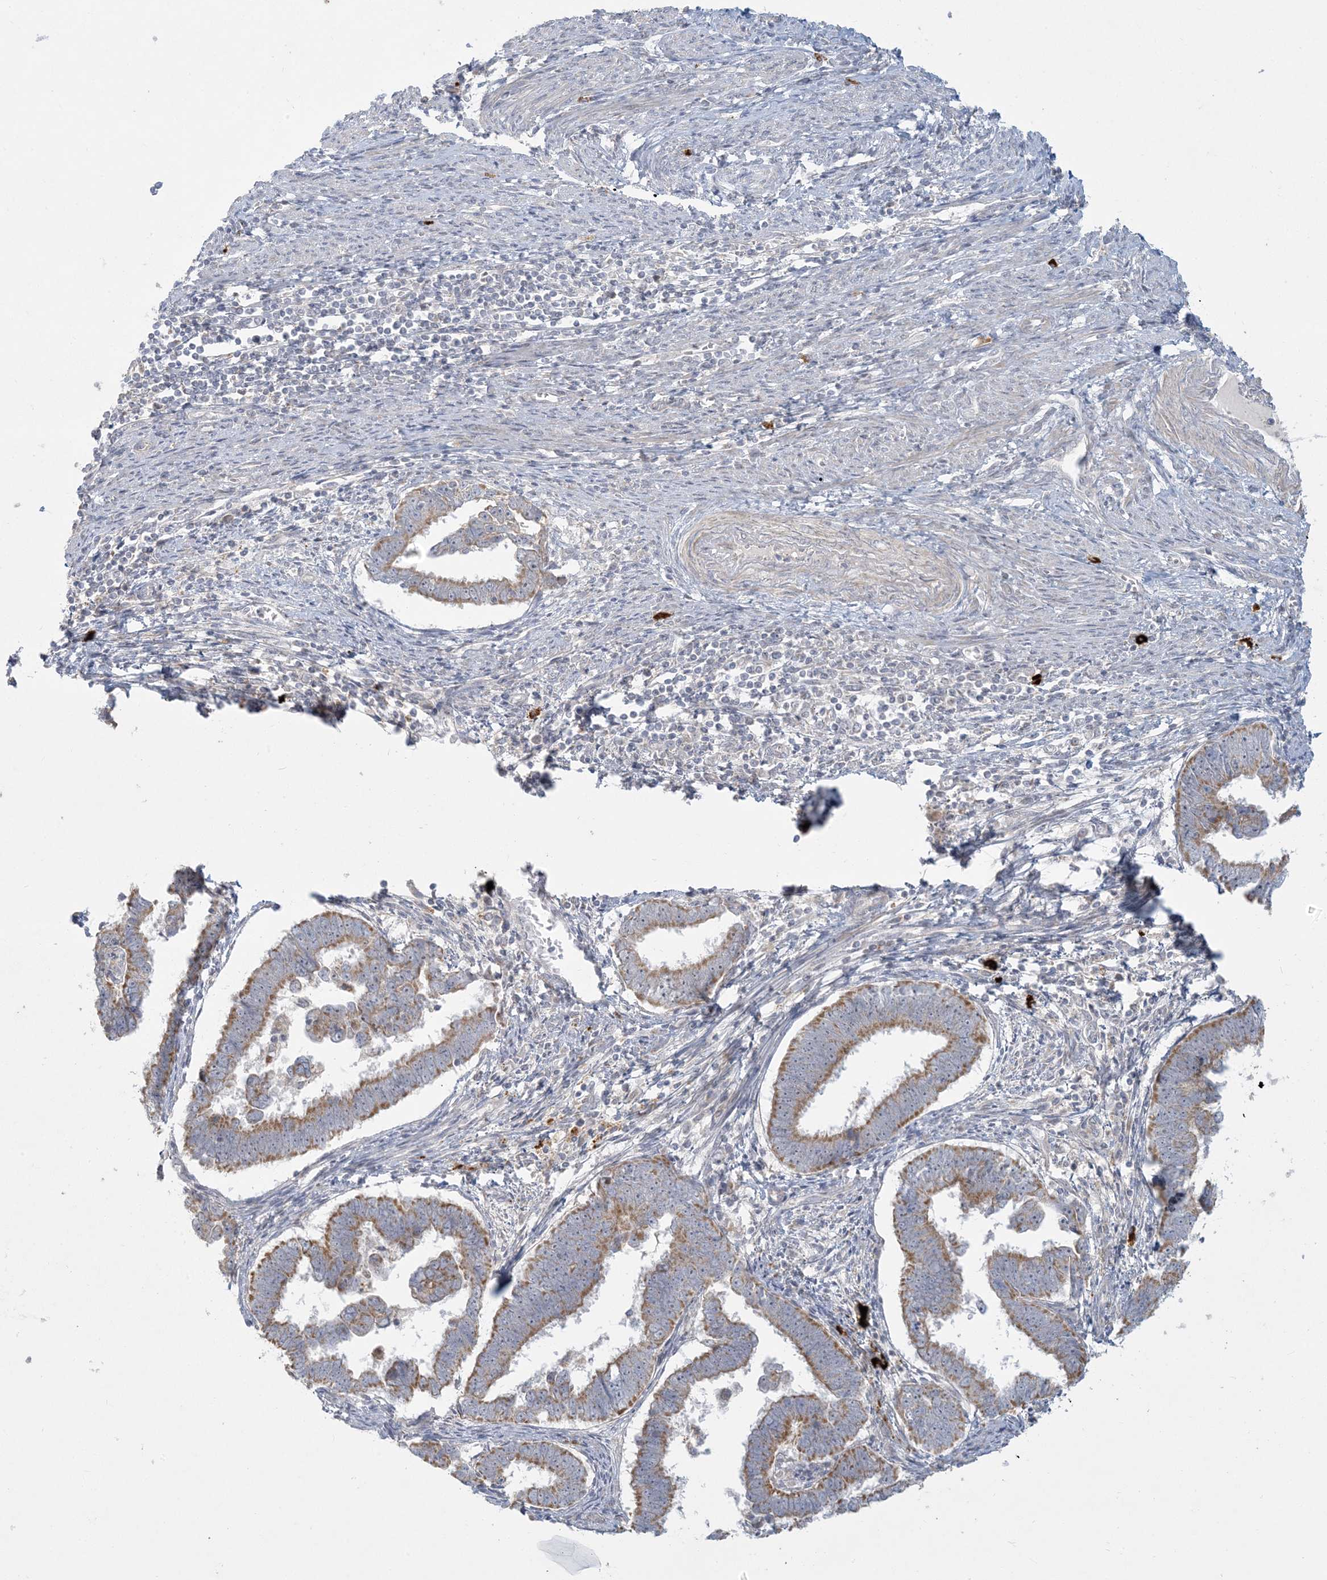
{"staining": {"intensity": "moderate", "quantity": ">75%", "location": "cytoplasmic/membranous"}, "tissue": "endometrial cancer", "cell_type": "Tumor cells", "image_type": "cancer", "snomed": [{"axis": "morphology", "description": "Adenocarcinoma, NOS"}, {"axis": "topography", "description": "Endometrium"}], "caption": "A medium amount of moderate cytoplasmic/membranous expression is present in about >75% of tumor cells in endometrial cancer tissue. (brown staining indicates protein expression, while blue staining denotes nuclei).", "gene": "MCAT", "patient": {"sex": "female", "age": 75}}